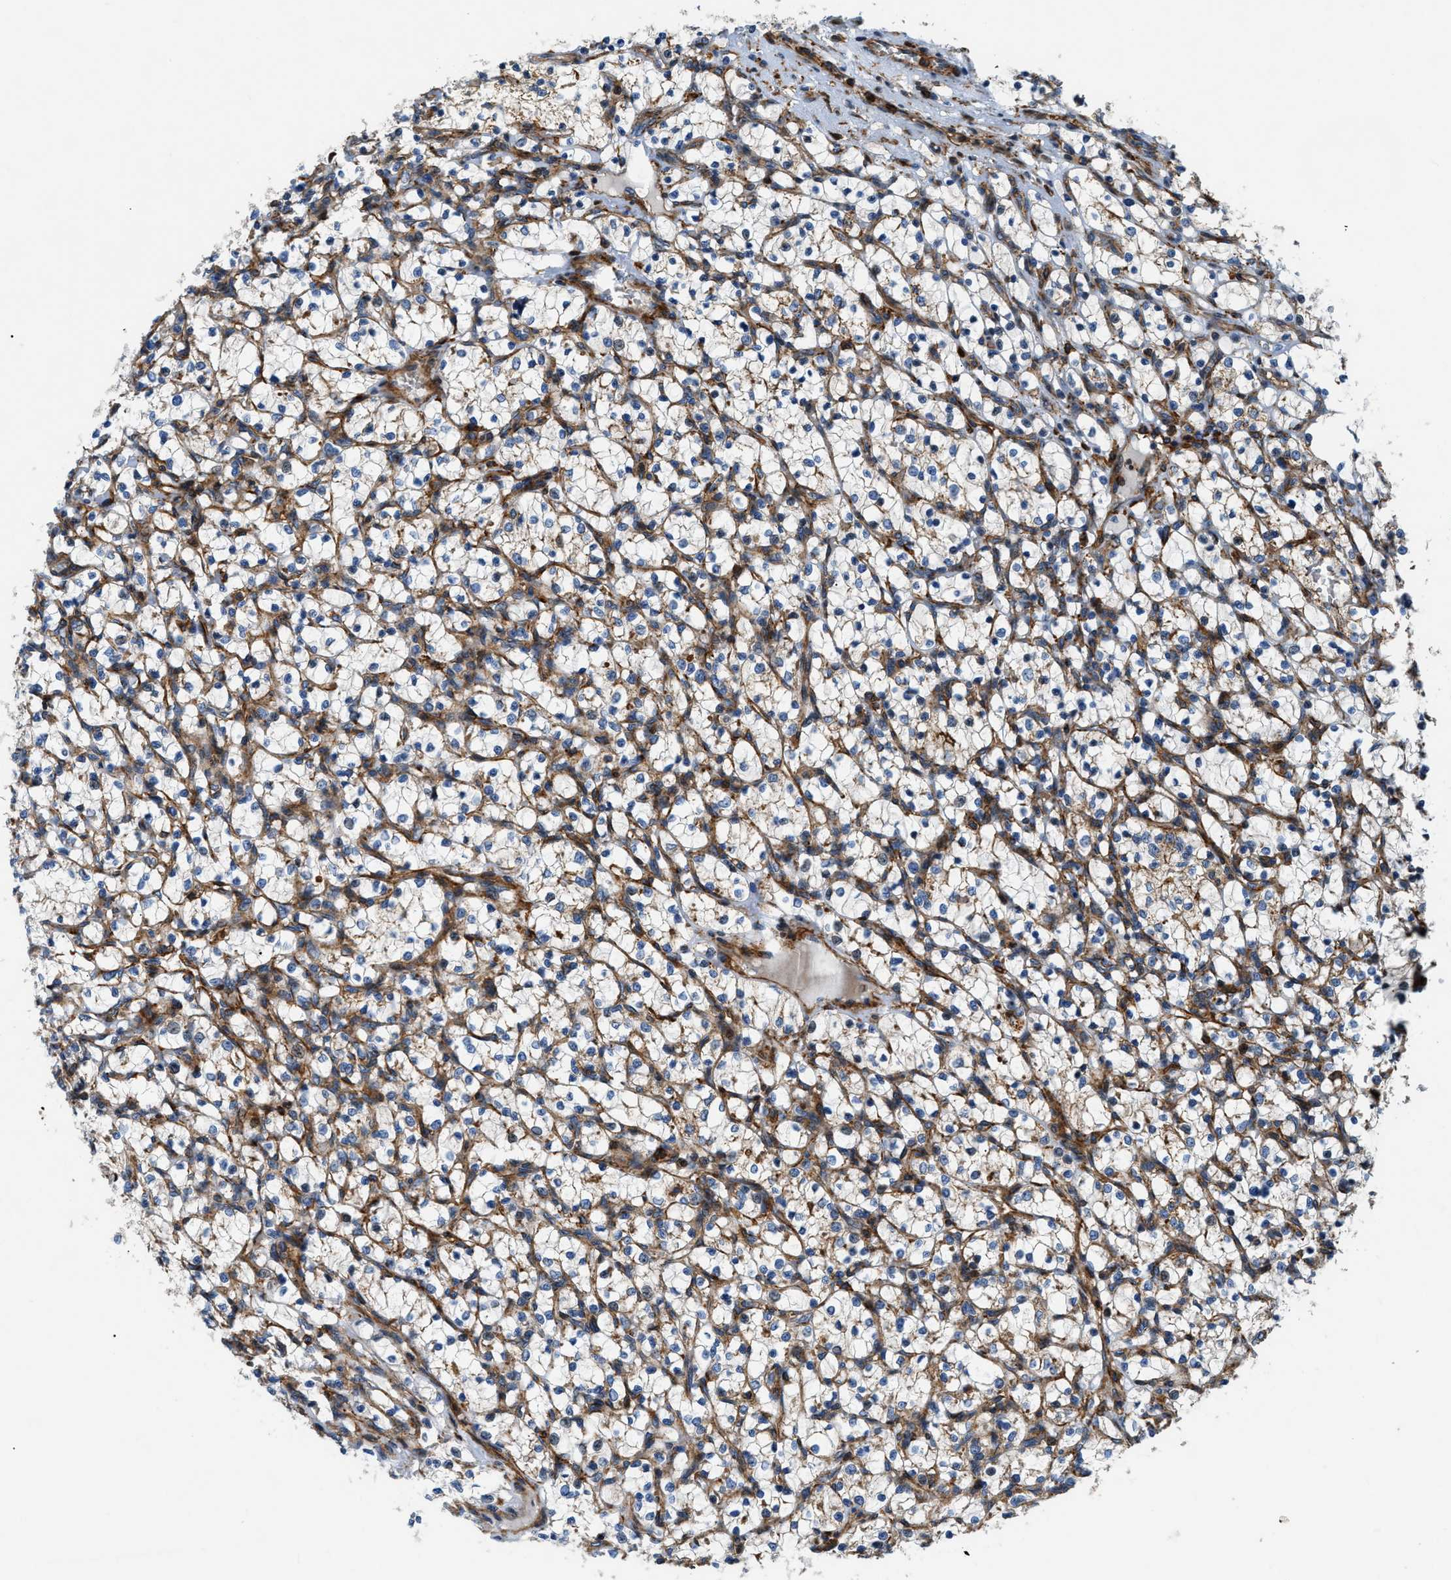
{"staining": {"intensity": "moderate", "quantity": "25%-75%", "location": "cytoplasmic/membranous"}, "tissue": "renal cancer", "cell_type": "Tumor cells", "image_type": "cancer", "snomed": [{"axis": "morphology", "description": "Adenocarcinoma, NOS"}, {"axis": "topography", "description": "Kidney"}], "caption": "DAB immunohistochemical staining of renal adenocarcinoma reveals moderate cytoplasmic/membranous protein expression in about 25%-75% of tumor cells.", "gene": "DHODH", "patient": {"sex": "female", "age": 69}}